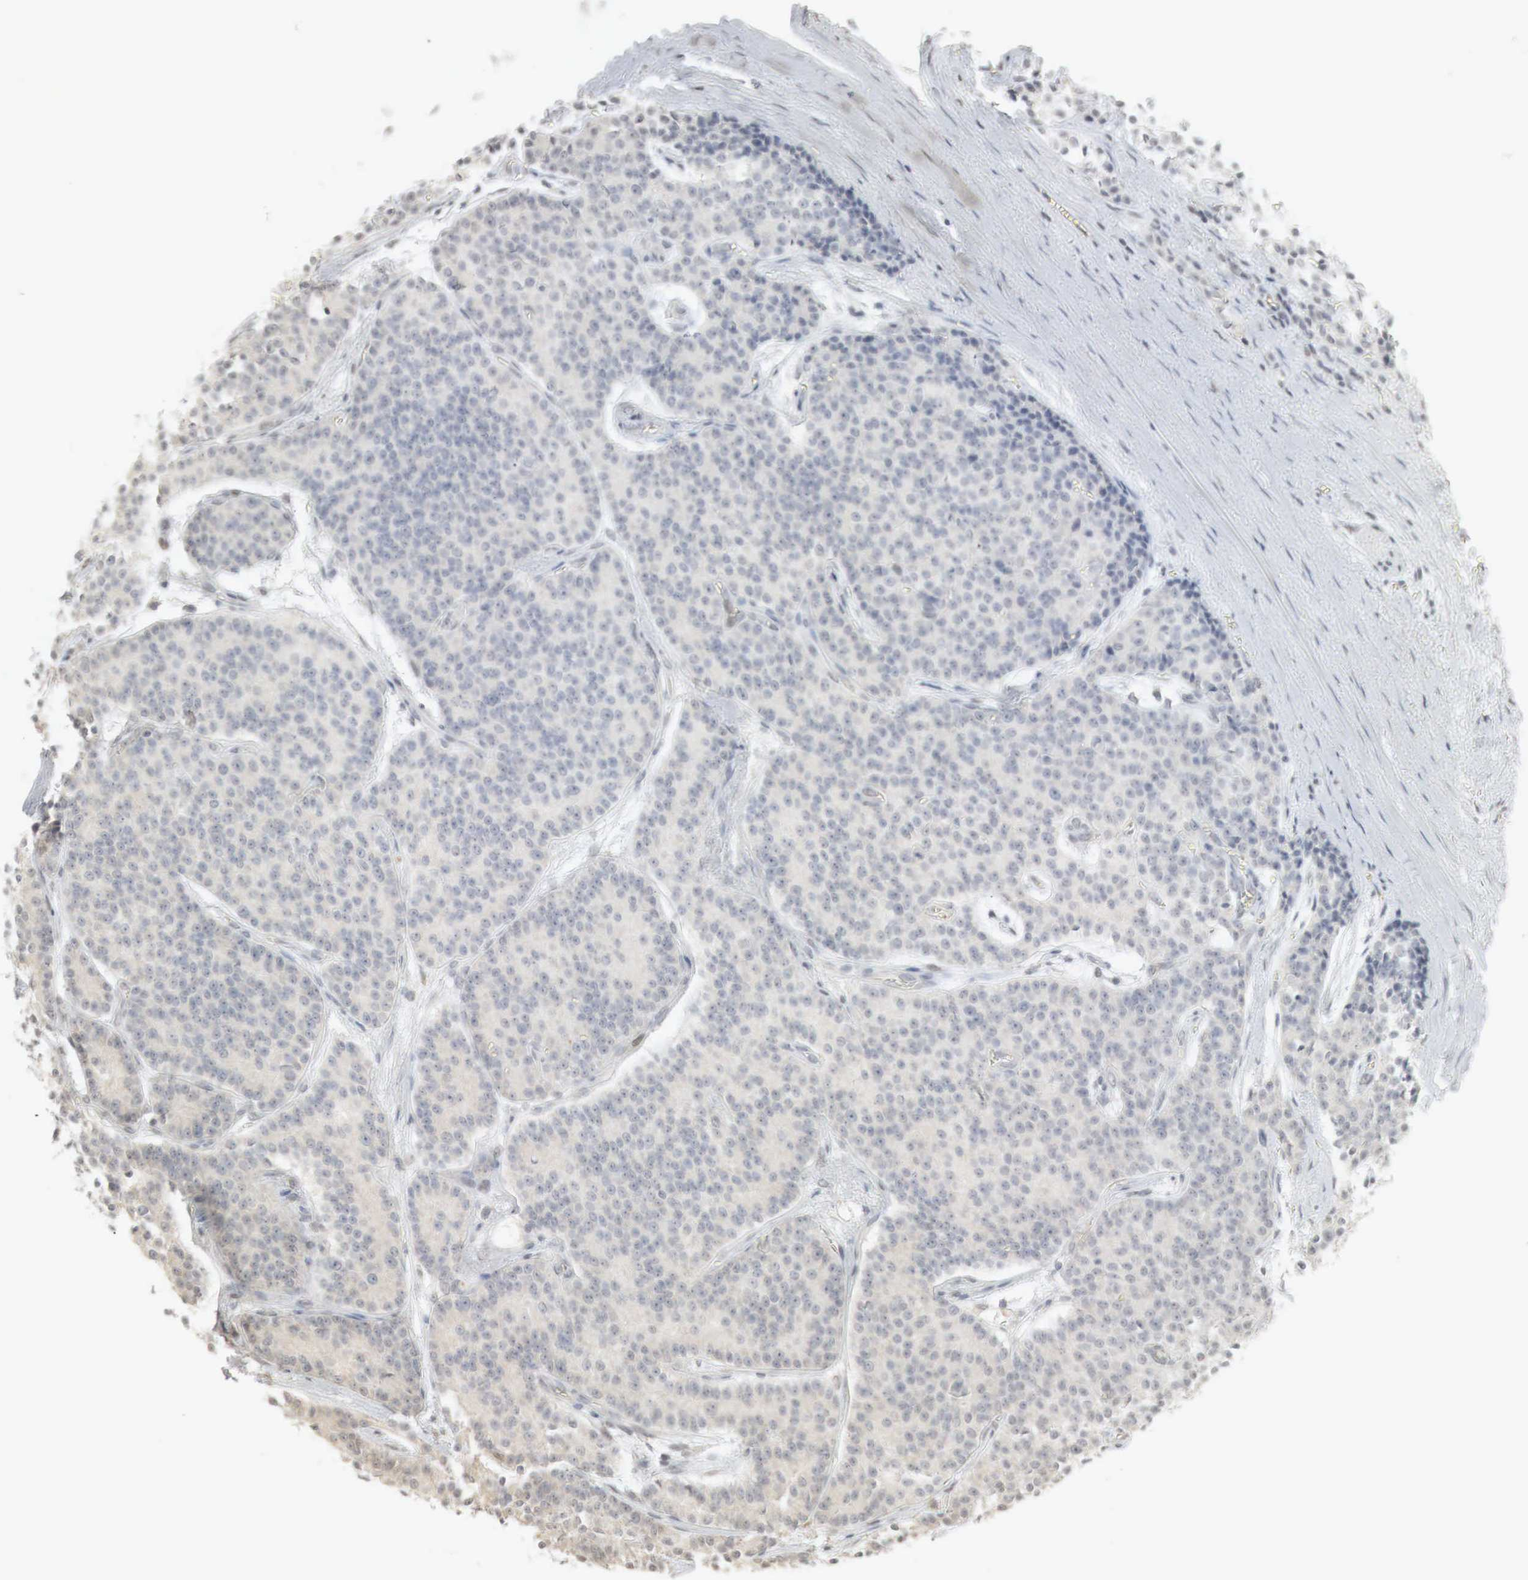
{"staining": {"intensity": "negative", "quantity": "none", "location": "none"}, "tissue": "carcinoid", "cell_type": "Tumor cells", "image_type": "cancer", "snomed": [{"axis": "morphology", "description": "Carcinoid, malignant, NOS"}, {"axis": "topography", "description": "Stomach"}], "caption": "Human carcinoid stained for a protein using immunohistochemistry exhibits no expression in tumor cells.", "gene": "ERBB4", "patient": {"sex": "female", "age": 76}}